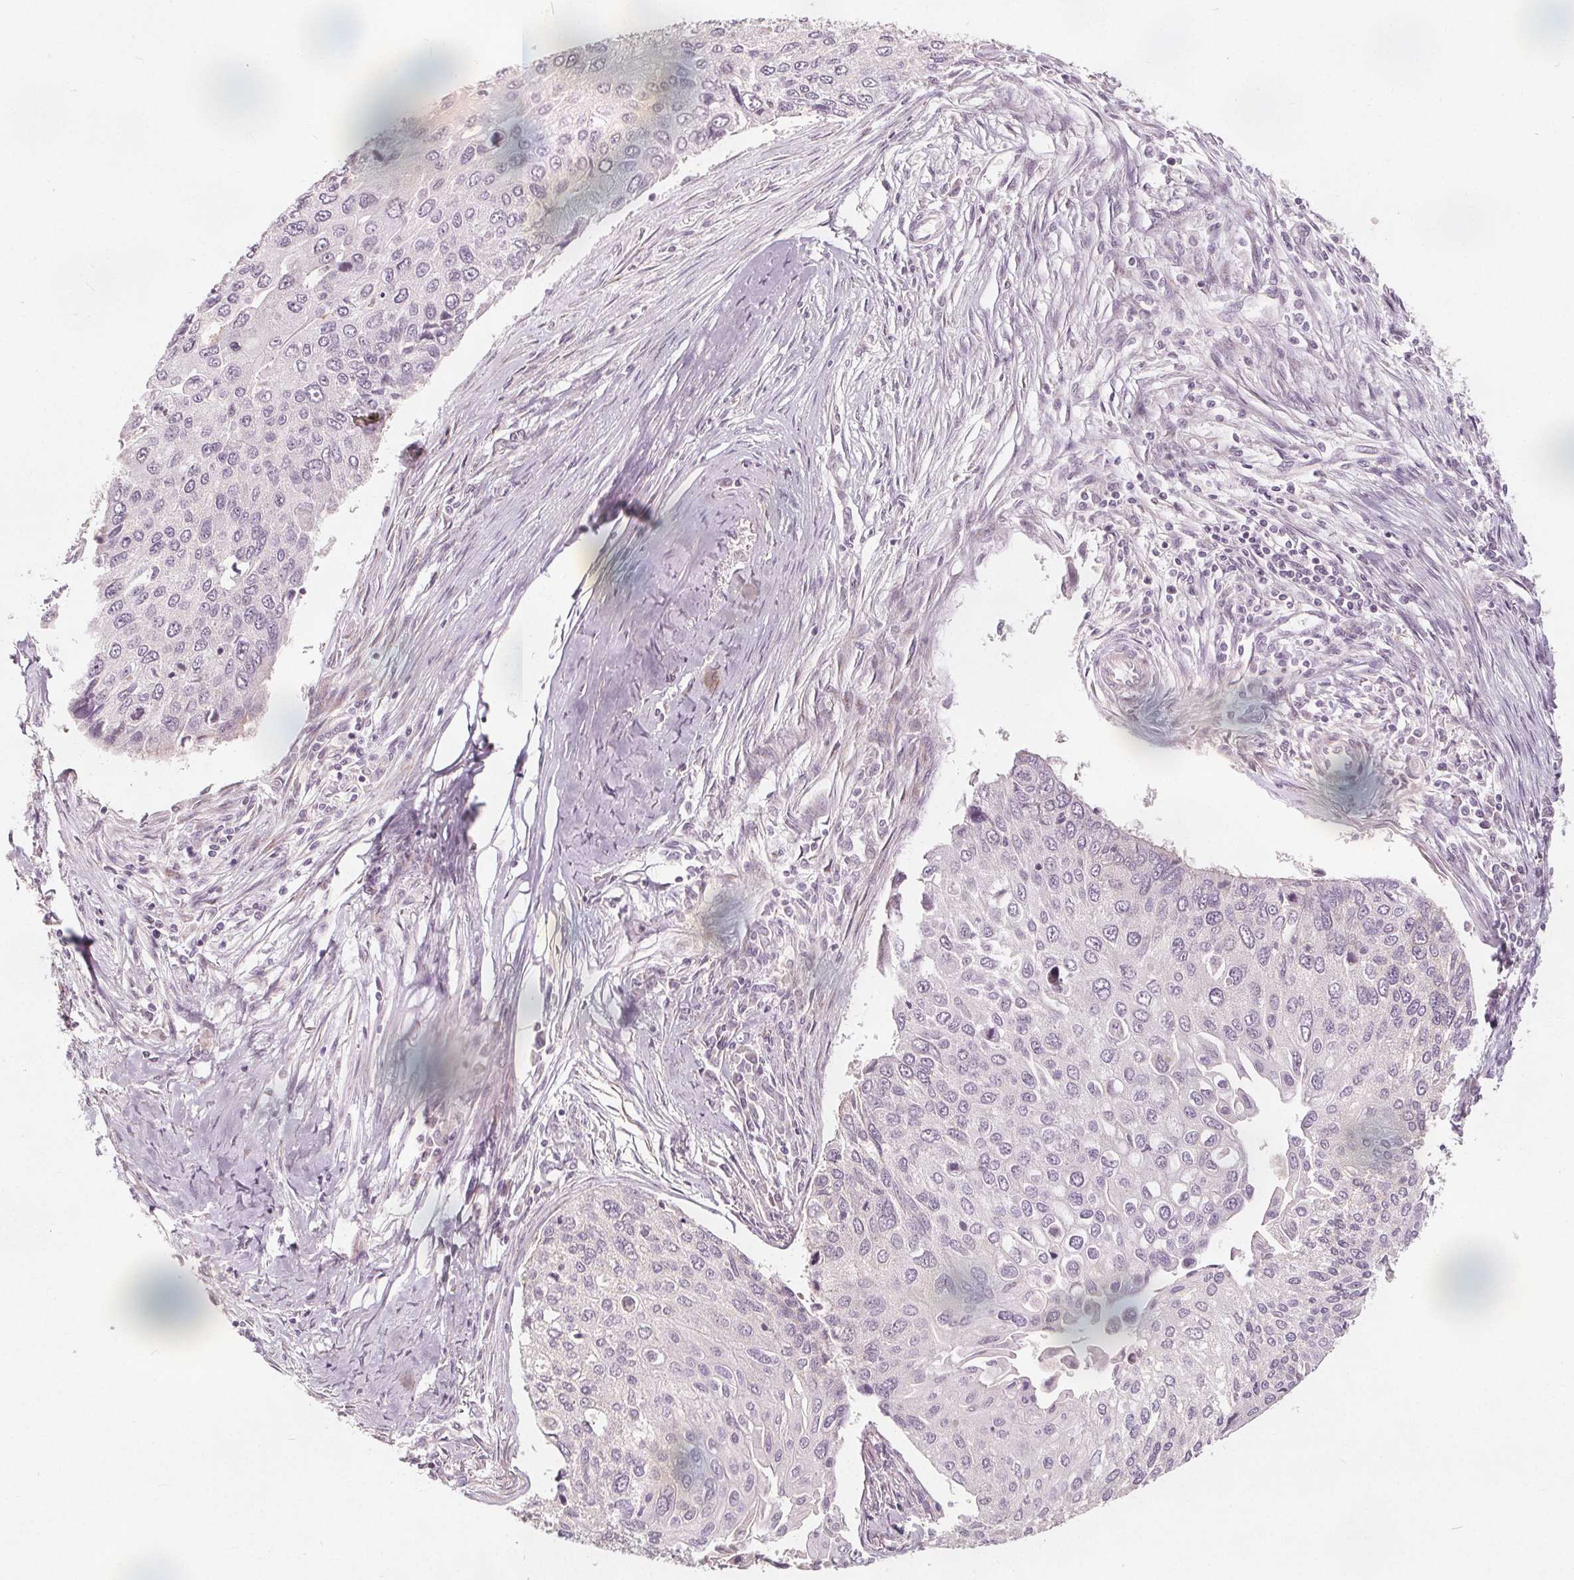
{"staining": {"intensity": "negative", "quantity": "none", "location": "none"}, "tissue": "lung cancer", "cell_type": "Tumor cells", "image_type": "cancer", "snomed": [{"axis": "morphology", "description": "Squamous cell carcinoma, NOS"}, {"axis": "morphology", "description": "Squamous cell carcinoma, metastatic, NOS"}, {"axis": "topography", "description": "Lung"}], "caption": "The photomicrograph exhibits no staining of tumor cells in lung cancer (squamous cell carcinoma).", "gene": "PTPRT", "patient": {"sex": "male", "age": 63}}